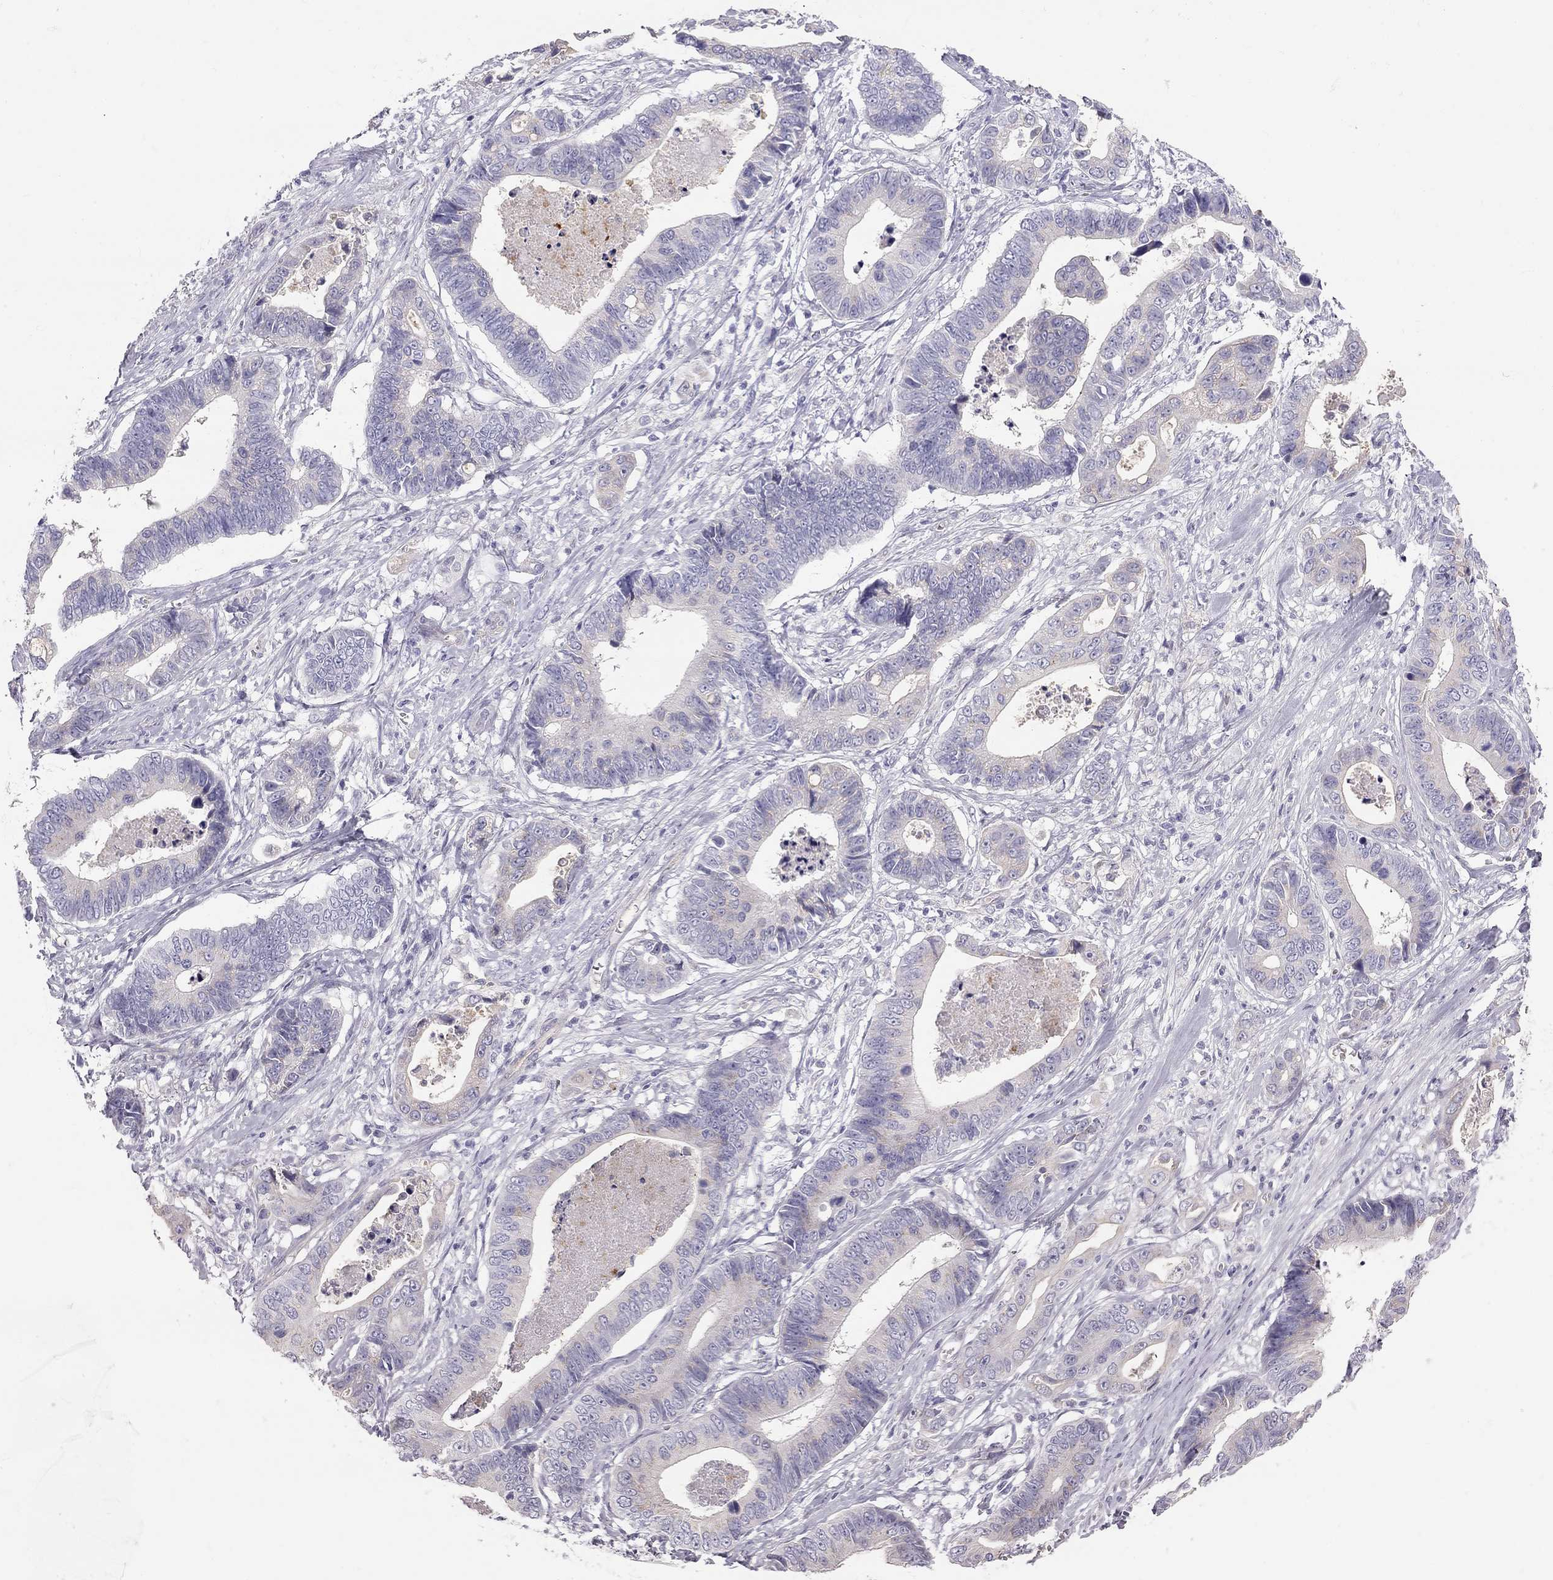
{"staining": {"intensity": "negative", "quantity": "none", "location": "none"}, "tissue": "stomach cancer", "cell_type": "Tumor cells", "image_type": "cancer", "snomed": [{"axis": "morphology", "description": "Adenocarcinoma, NOS"}, {"axis": "topography", "description": "Stomach"}], "caption": "A micrograph of stomach cancer stained for a protein reveals no brown staining in tumor cells.", "gene": "TDRD6", "patient": {"sex": "male", "age": 84}}